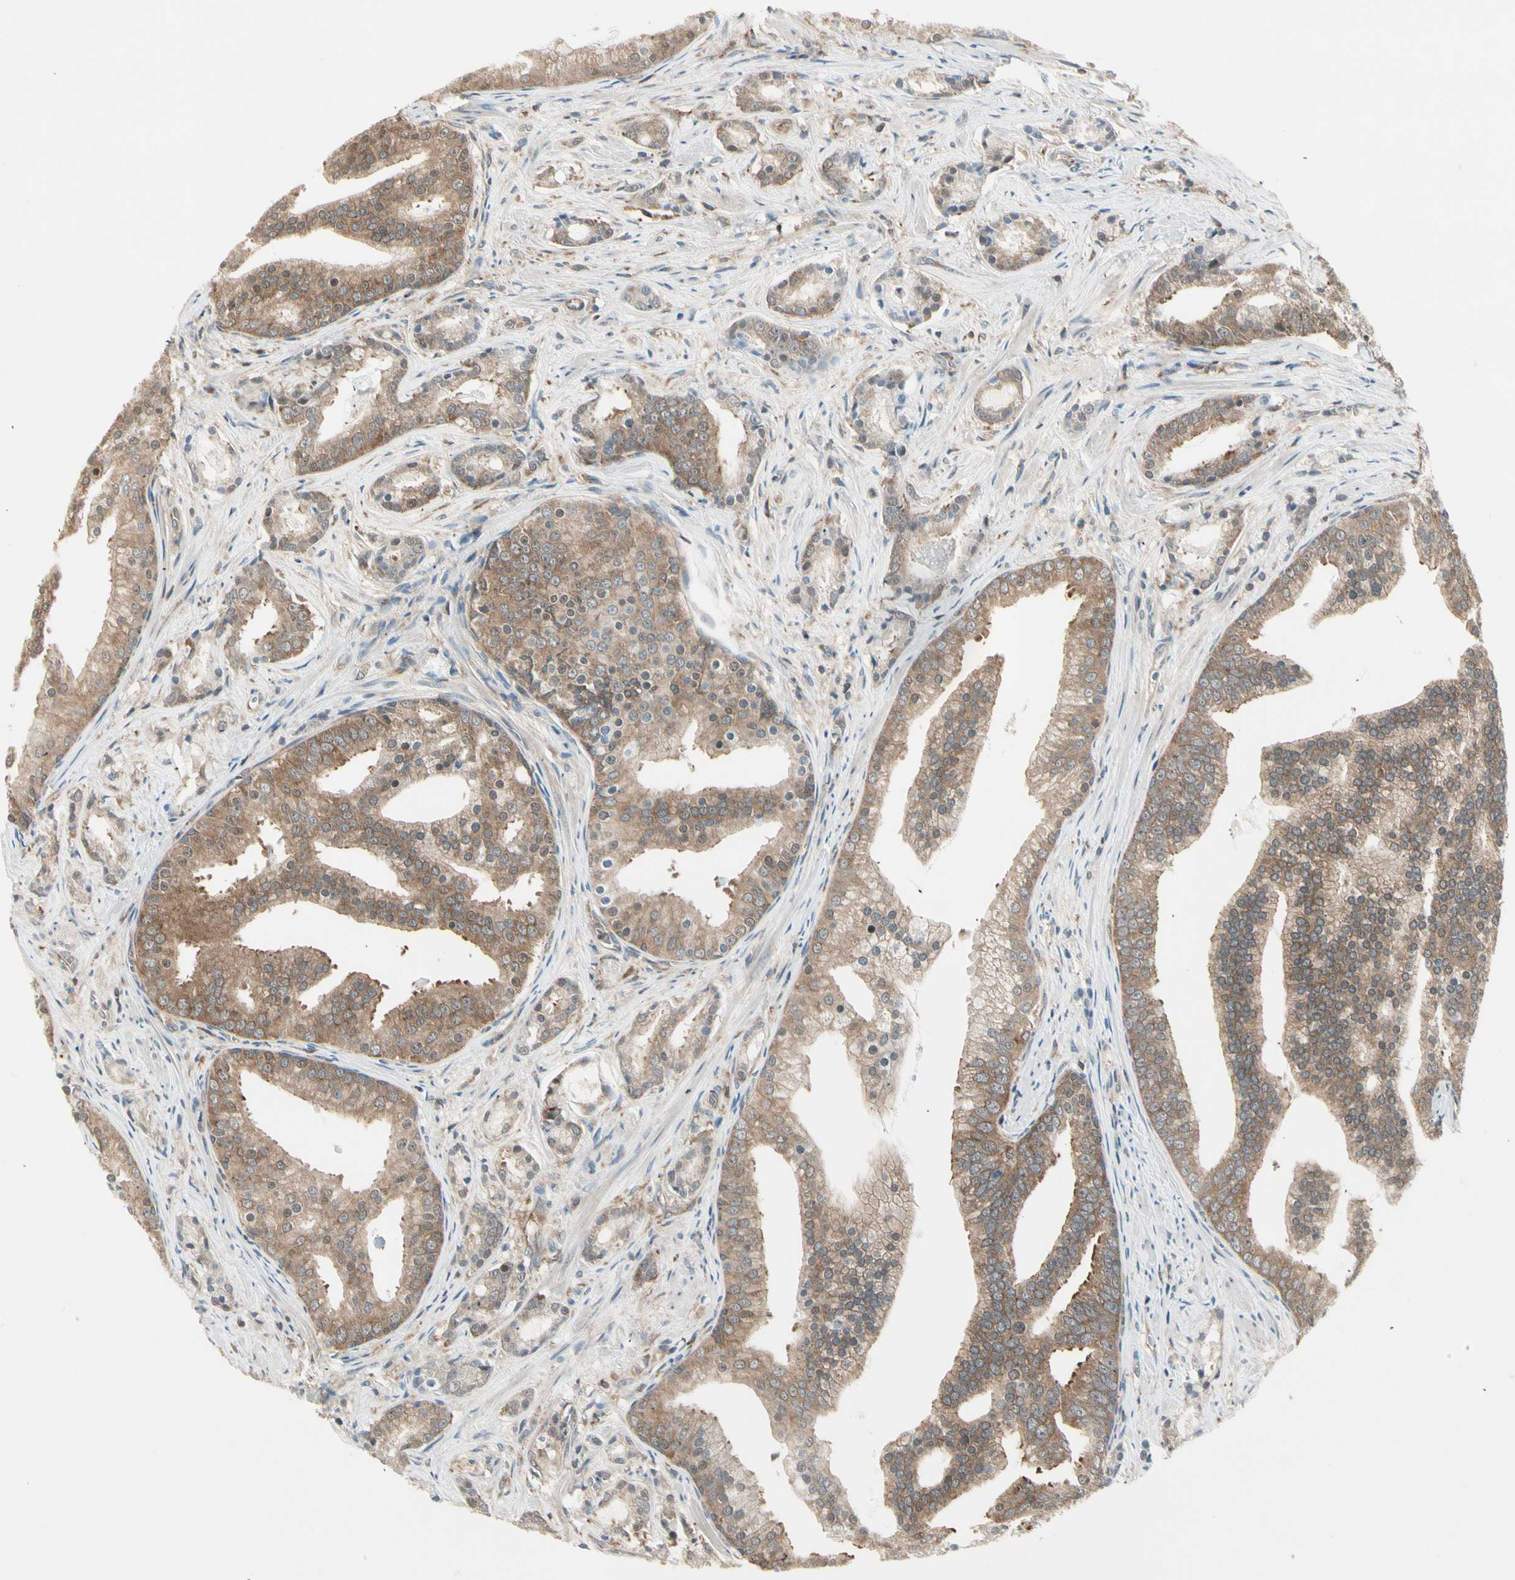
{"staining": {"intensity": "moderate", "quantity": ">75%", "location": "cytoplasmic/membranous"}, "tissue": "prostate cancer", "cell_type": "Tumor cells", "image_type": "cancer", "snomed": [{"axis": "morphology", "description": "Adenocarcinoma, Low grade"}, {"axis": "topography", "description": "Prostate"}], "caption": "A high-resolution image shows immunohistochemistry (IHC) staining of low-grade adenocarcinoma (prostate), which demonstrates moderate cytoplasmic/membranous positivity in approximately >75% of tumor cells. (DAB IHC with brightfield microscopy, high magnification).", "gene": "OXSR1", "patient": {"sex": "male", "age": 58}}